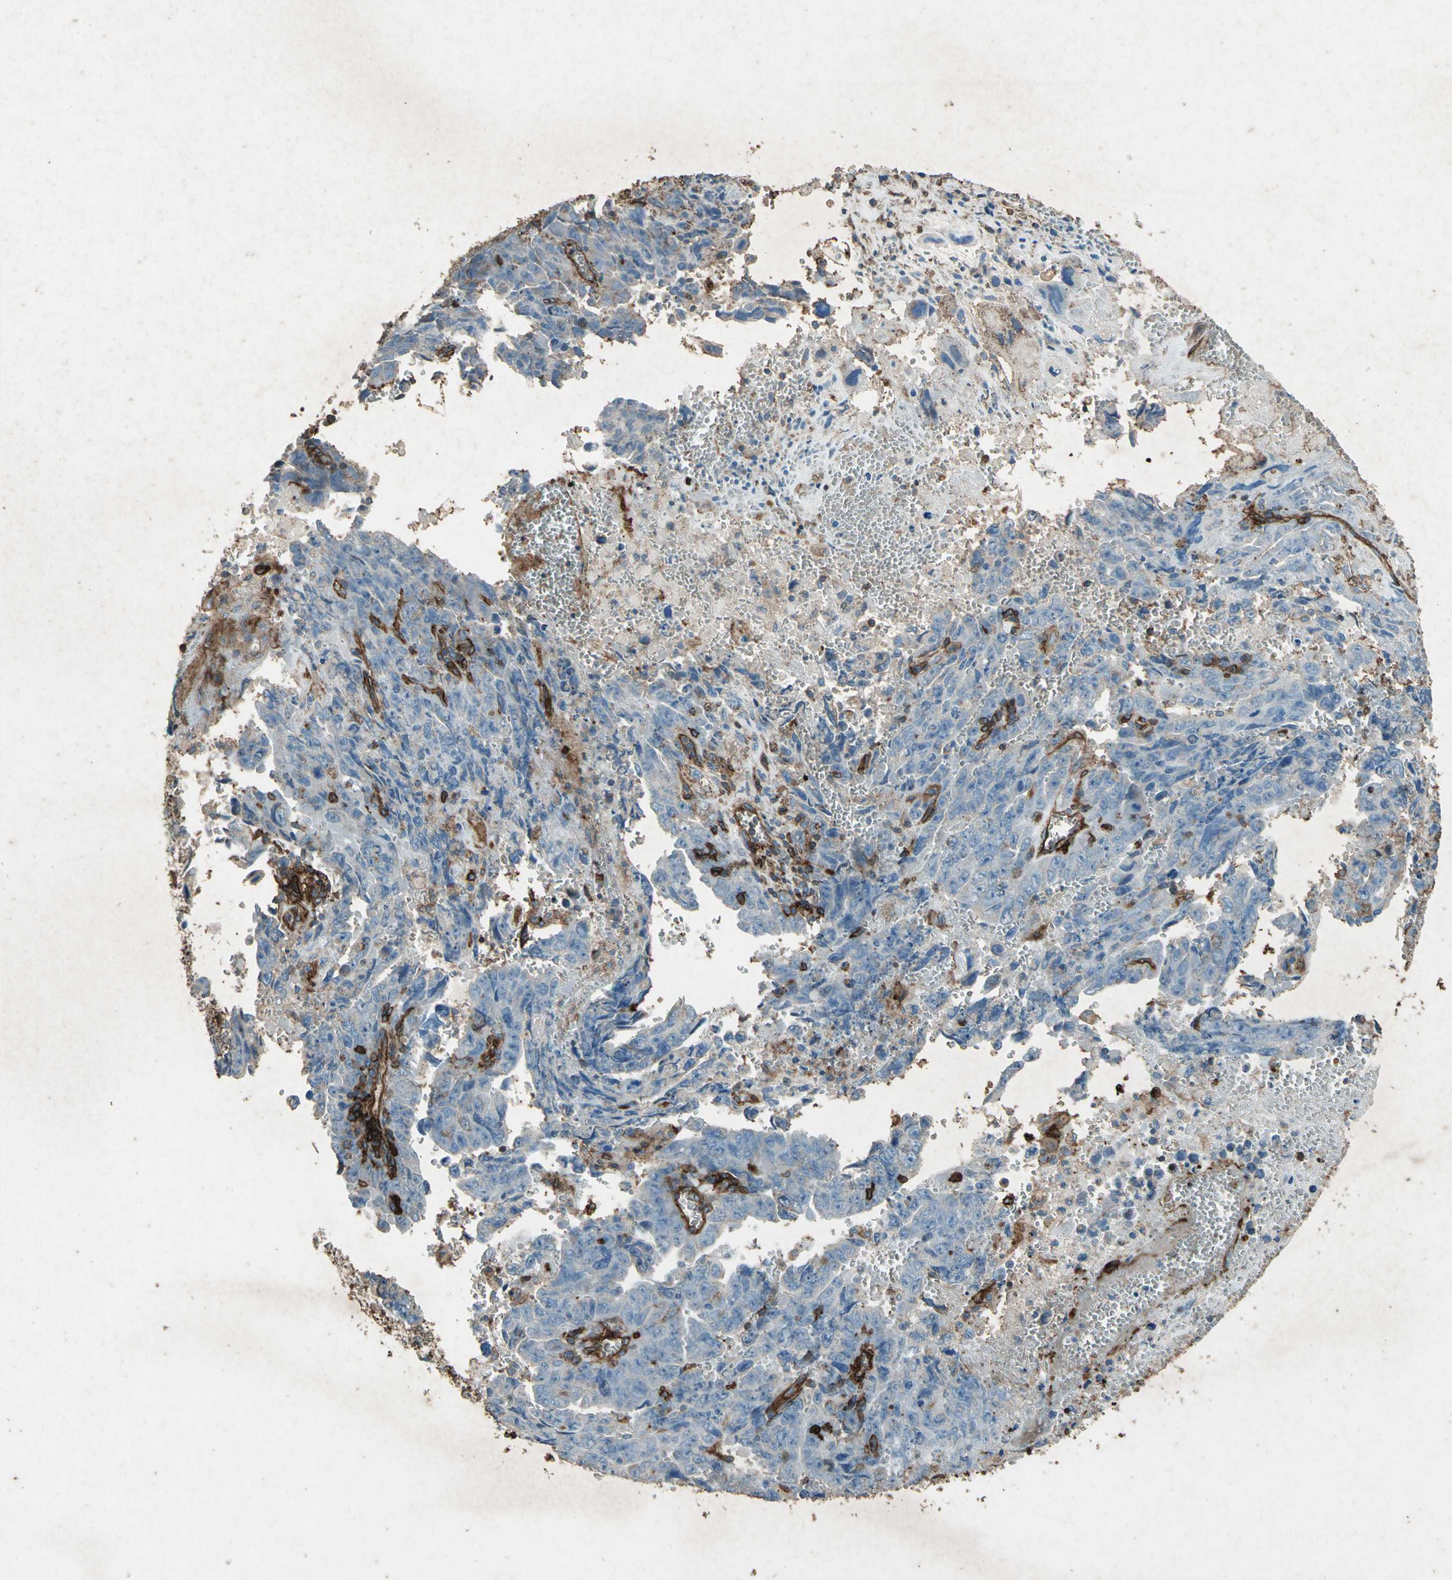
{"staining": {"intensity": "weak", "quantity": "<25%", "location": "cytoplasmic/membranous"}, "tissue": "testis cancer", "cell_type": "Tumor cells", "image_type": "cancer", "snomed": [{"axis": "morphology", "description": "Carcinoma, Embryonal, NOS"}, {"axis": "topography", "description": "Testis"}], "caption": "Embryonal carcinoma (testis) was stained to show a protein in brown. There is no significant positivity in tumor cells.", "gene": "CCR6", "patient": {"sex": "male", "age": 28}}